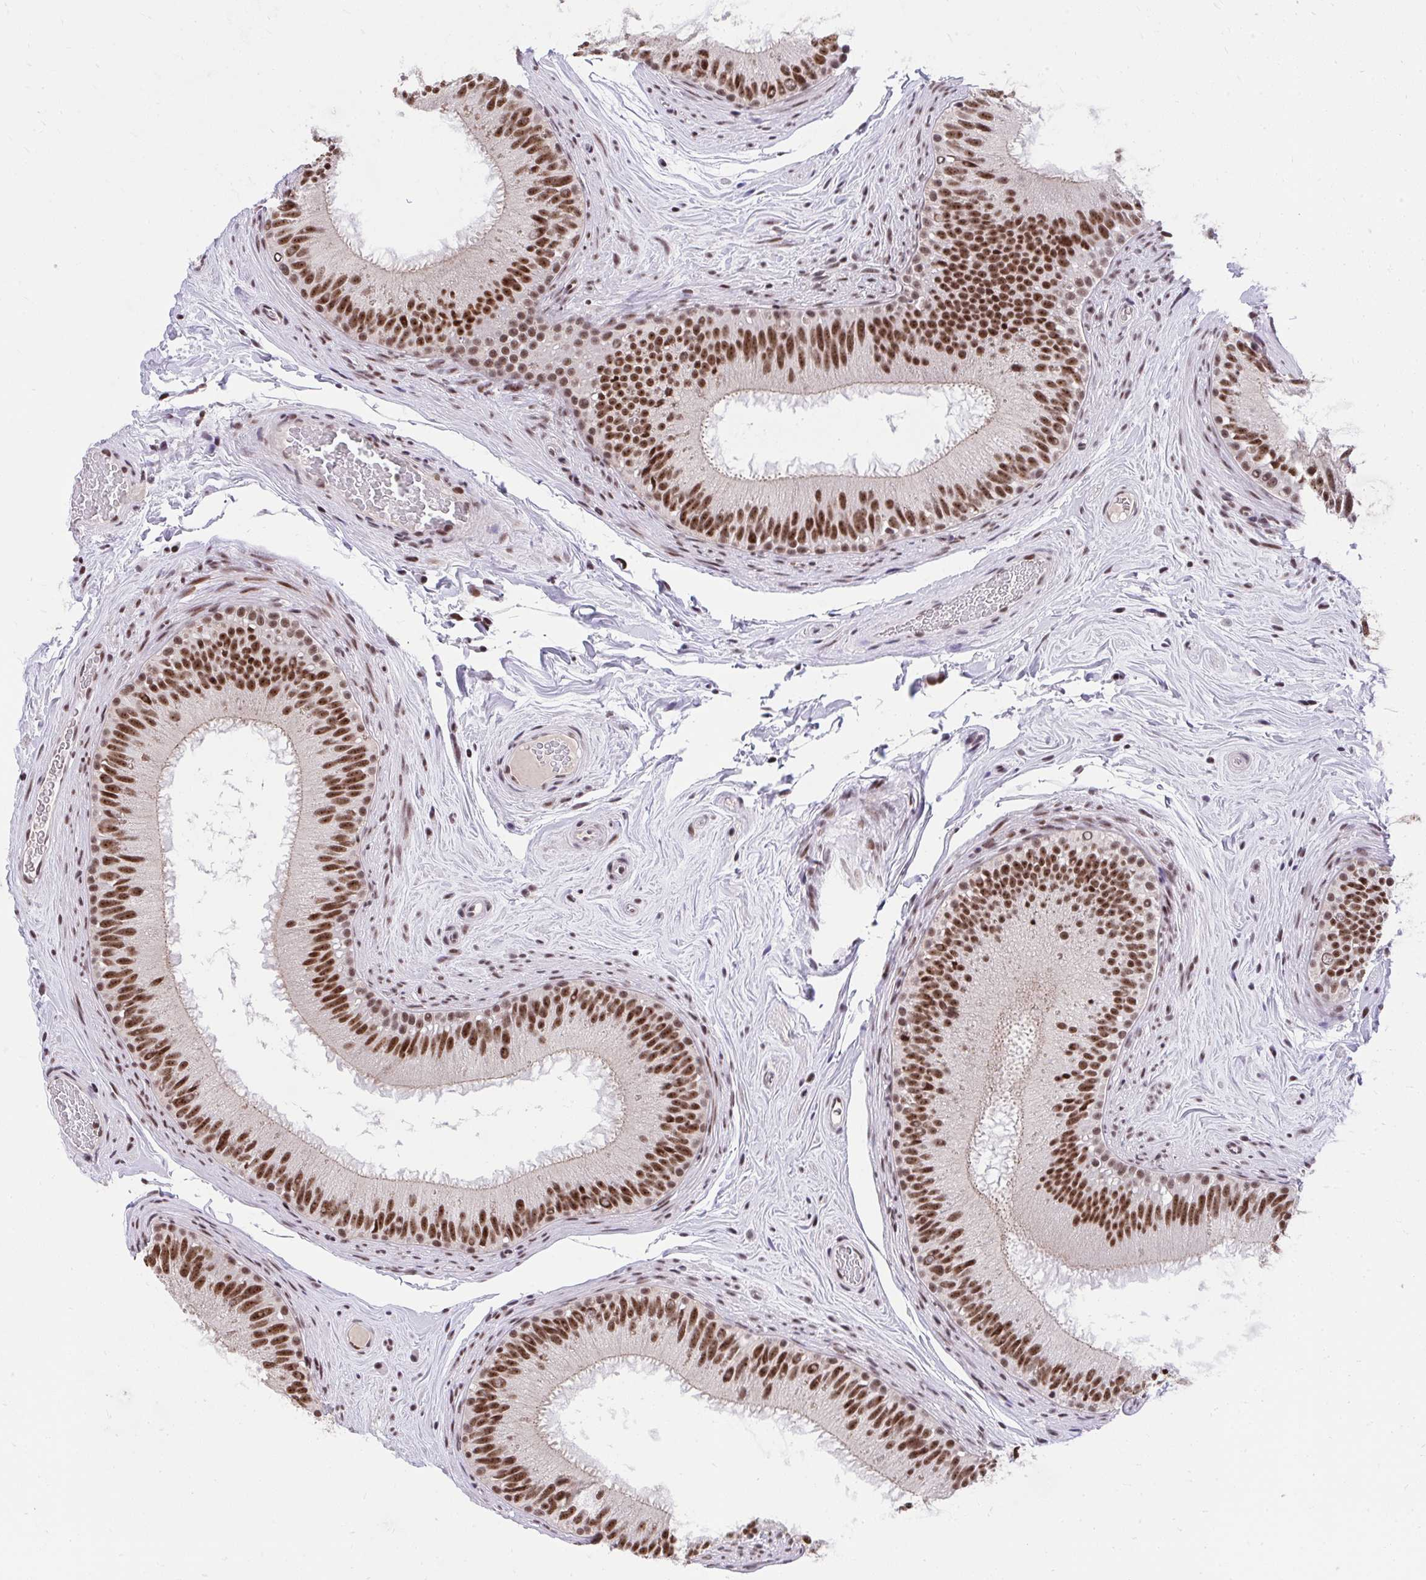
{"staining": {"intensity": "strong", "quantity": ">75%", "location": "nuclear"}, "tissue": "epididymis", "cell_type": "Glandular cells", "image_type": "normal", "snomed": [{"axis": "morphology", "description": "Normal tissue, NOS"}, {"axis": "topography", "description": "Epididymis"}], "caption": "A high amount of strong nuclear staining is identified in about >75% of glandular cells in benign epididymis. Using DAB (brown) and hematoxylin (blue) stains, captured at high magnification using brightfield microscopy.", "gene": "SYNE4", "patient": {"sex": "male", "age": 44}}